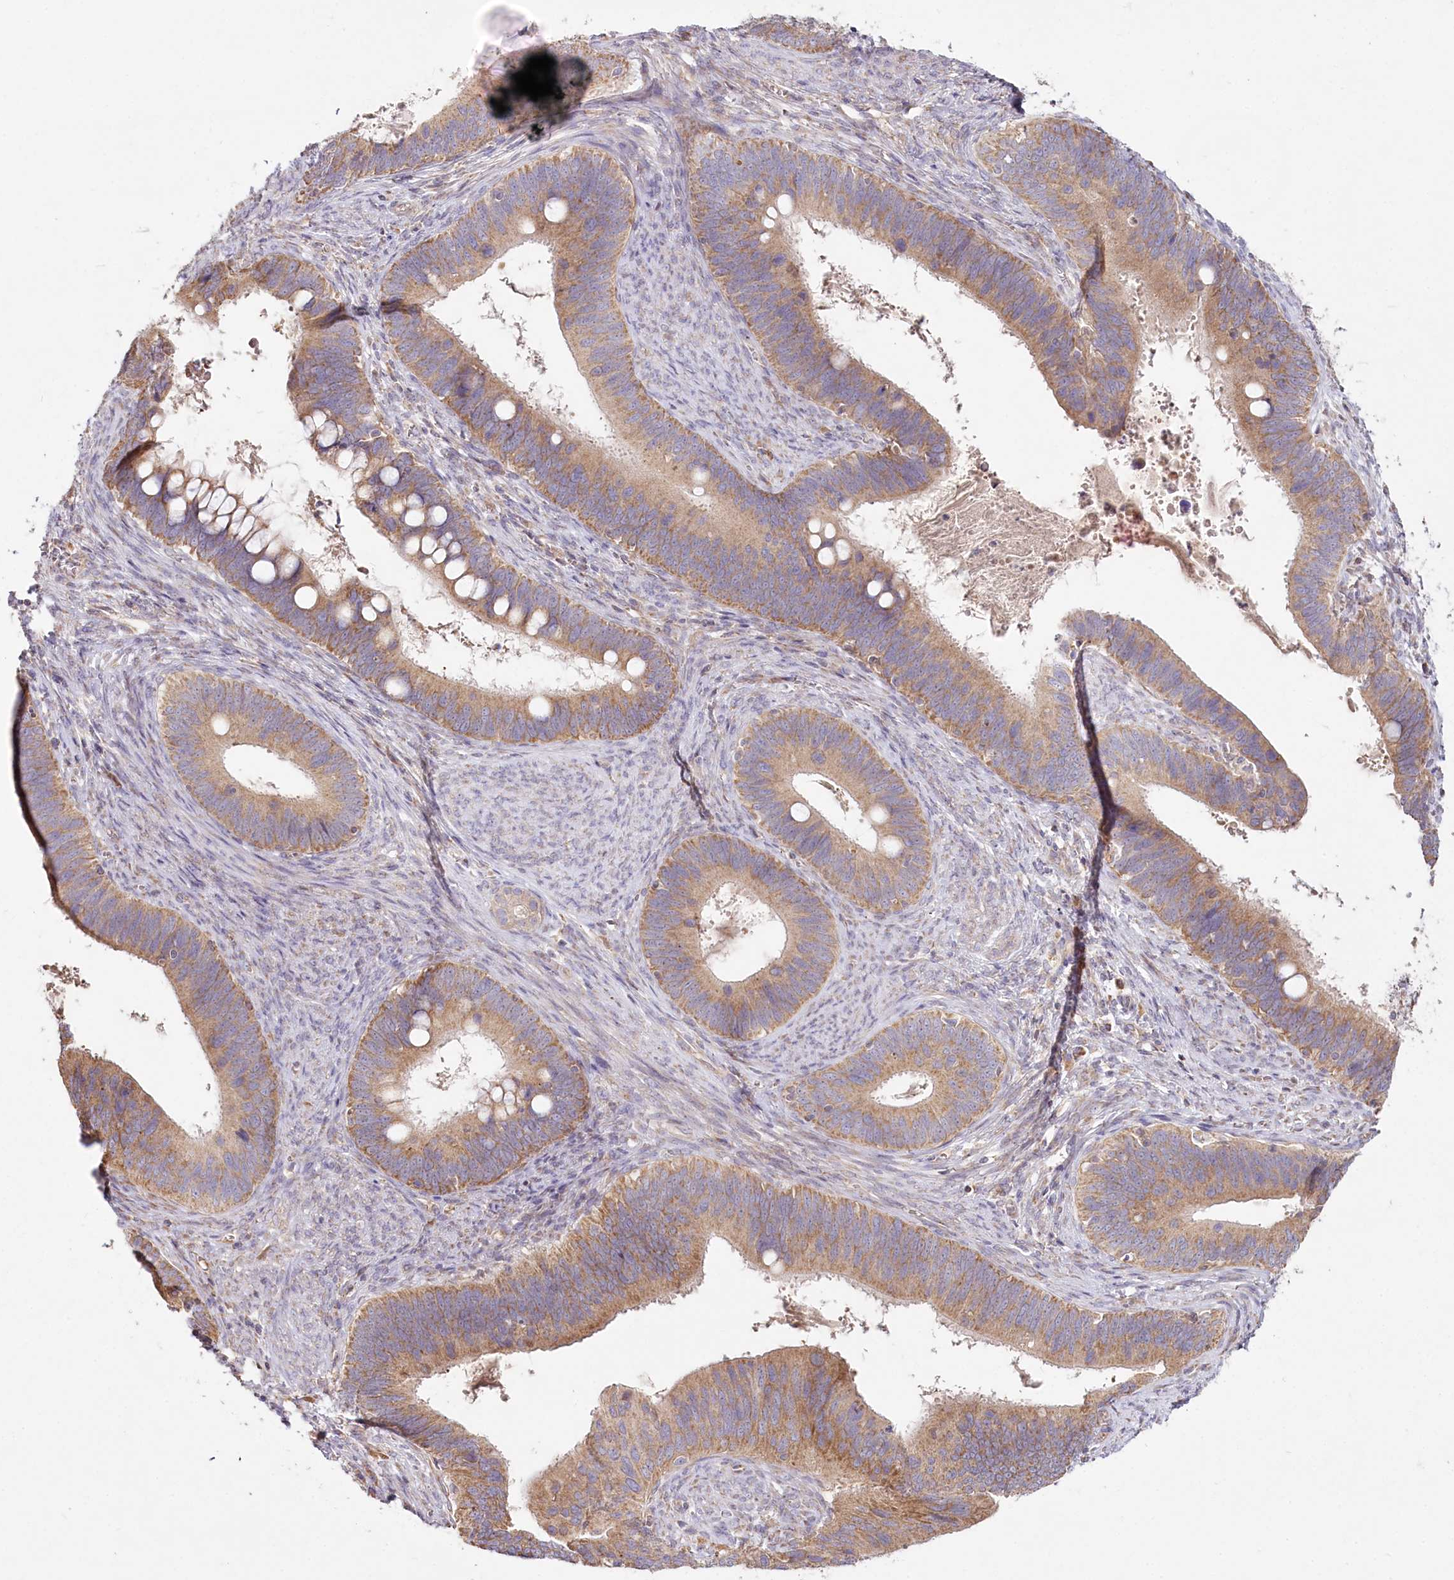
{"staining": {"intensity": "moderate", "quantity": ">75%", "location": "cytoplasmic/membranous"}, "tissue": "cervical cancer", "cell_type": "Tumor cells", "image_type": "cancer", "snomed": [{"axis": "morphology", "description": "Adenocarcinoma, NOS"}, {"axis": "topography", "description": "Cervix"}], "caption": "This is a photomicrograph of IHC staining of adenocarcinoma (cervical), which shows moderate positivity in the cytoplasmic/membranous of tumor cells.", "gene": "ACOX2", "patient": {"sex": "female", "age": 42}}